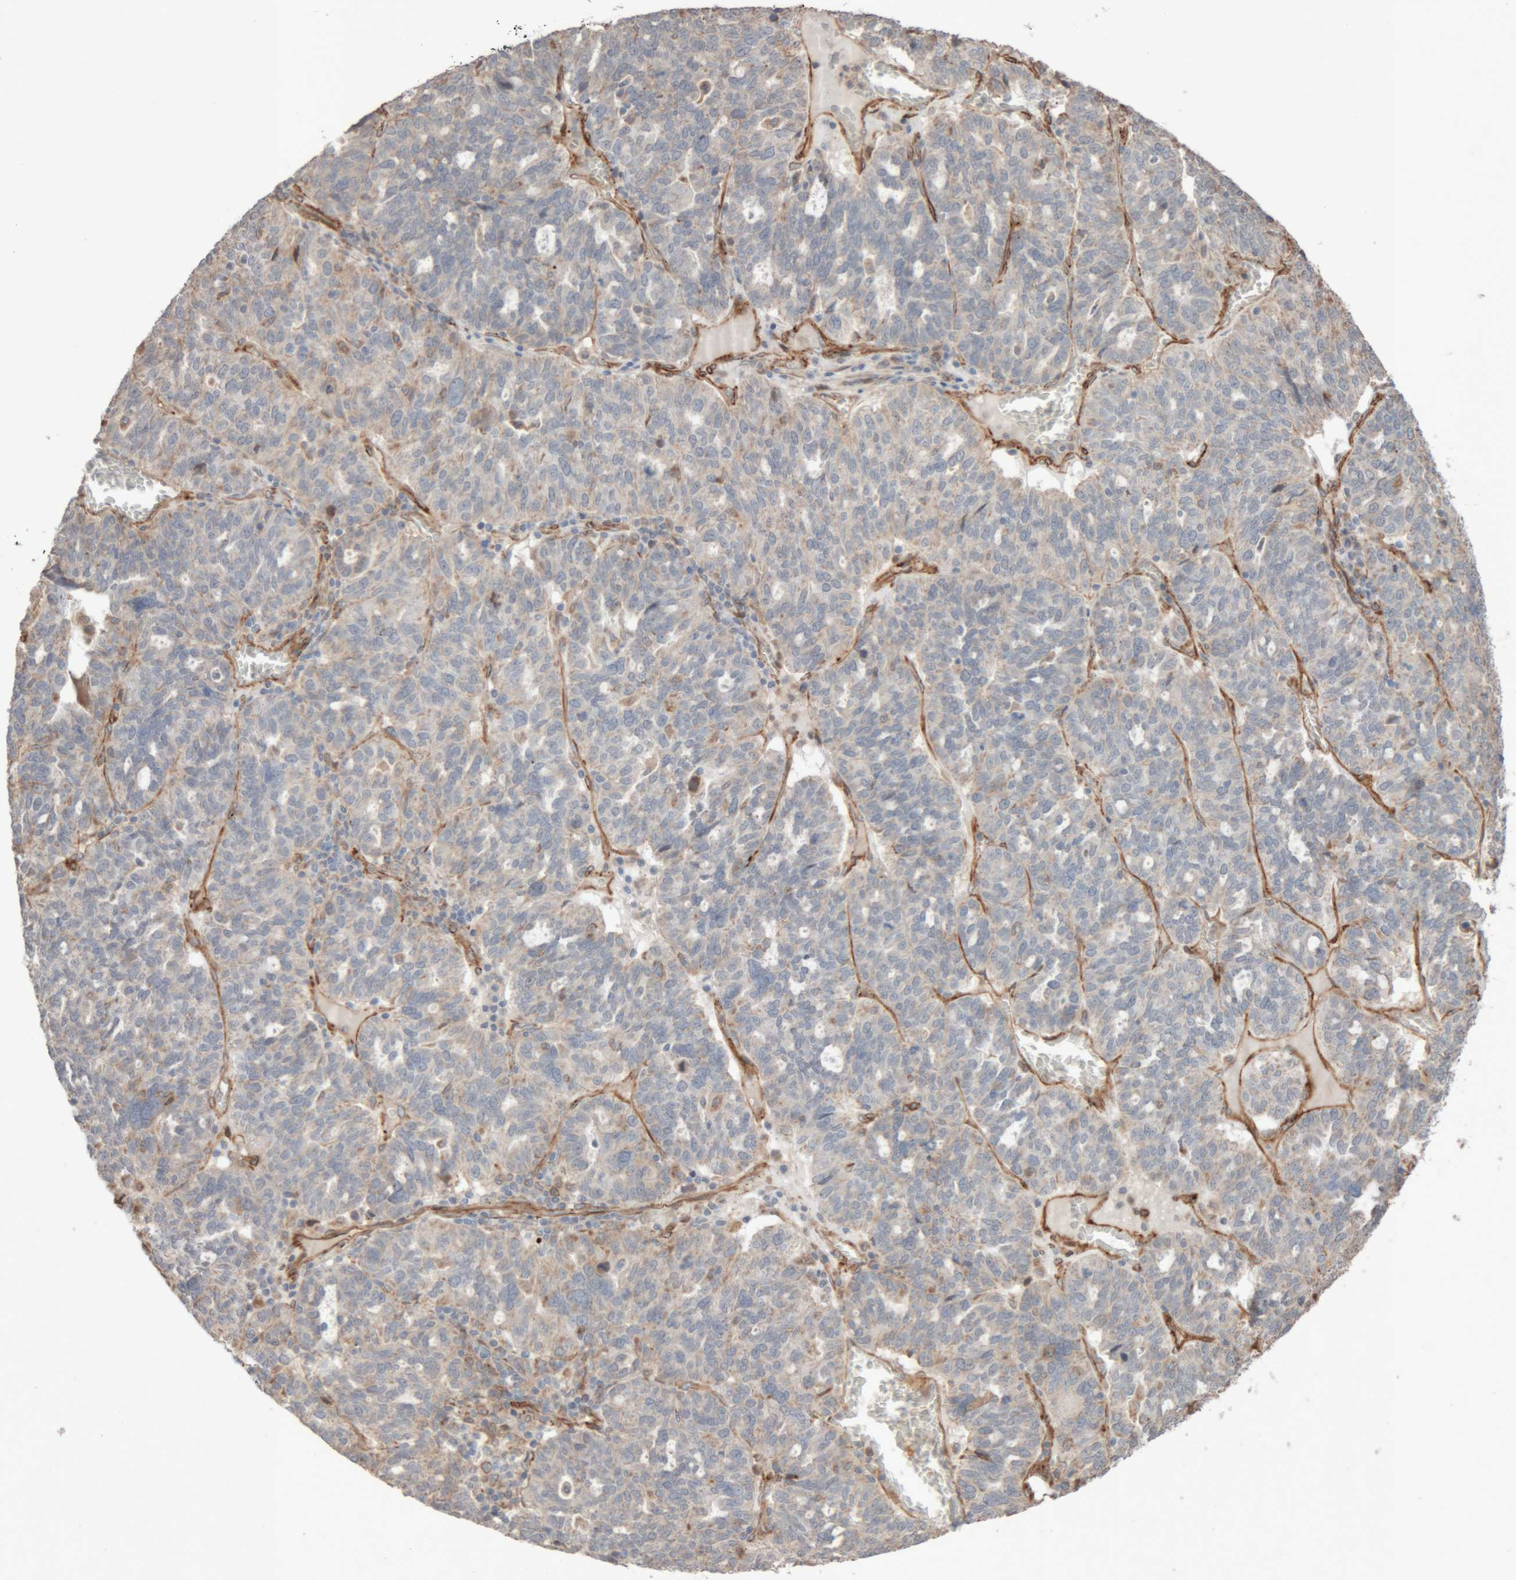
{"staining": {"intensity": "weak", "quantity": "<25%", "location": "cytoplasmic/membranous"}, "tissue": "ovarian cancer", "cell_type": "Tumor cells", "image_type": "cancer", "snomed": [{"axis": "morphology", "description": "Cystadenocarcinoma, serous, NOS"}, {"axis": "topography", "description": "Ovary"}], "caption": "The immunohistochemistry (IHC) micrograph has no significant positivity in tumor cells of serous cystadenocarcinoma (ovarian) tissue.", "gene": "RAB32", "patient": {"sex": "female", "age": 59}}